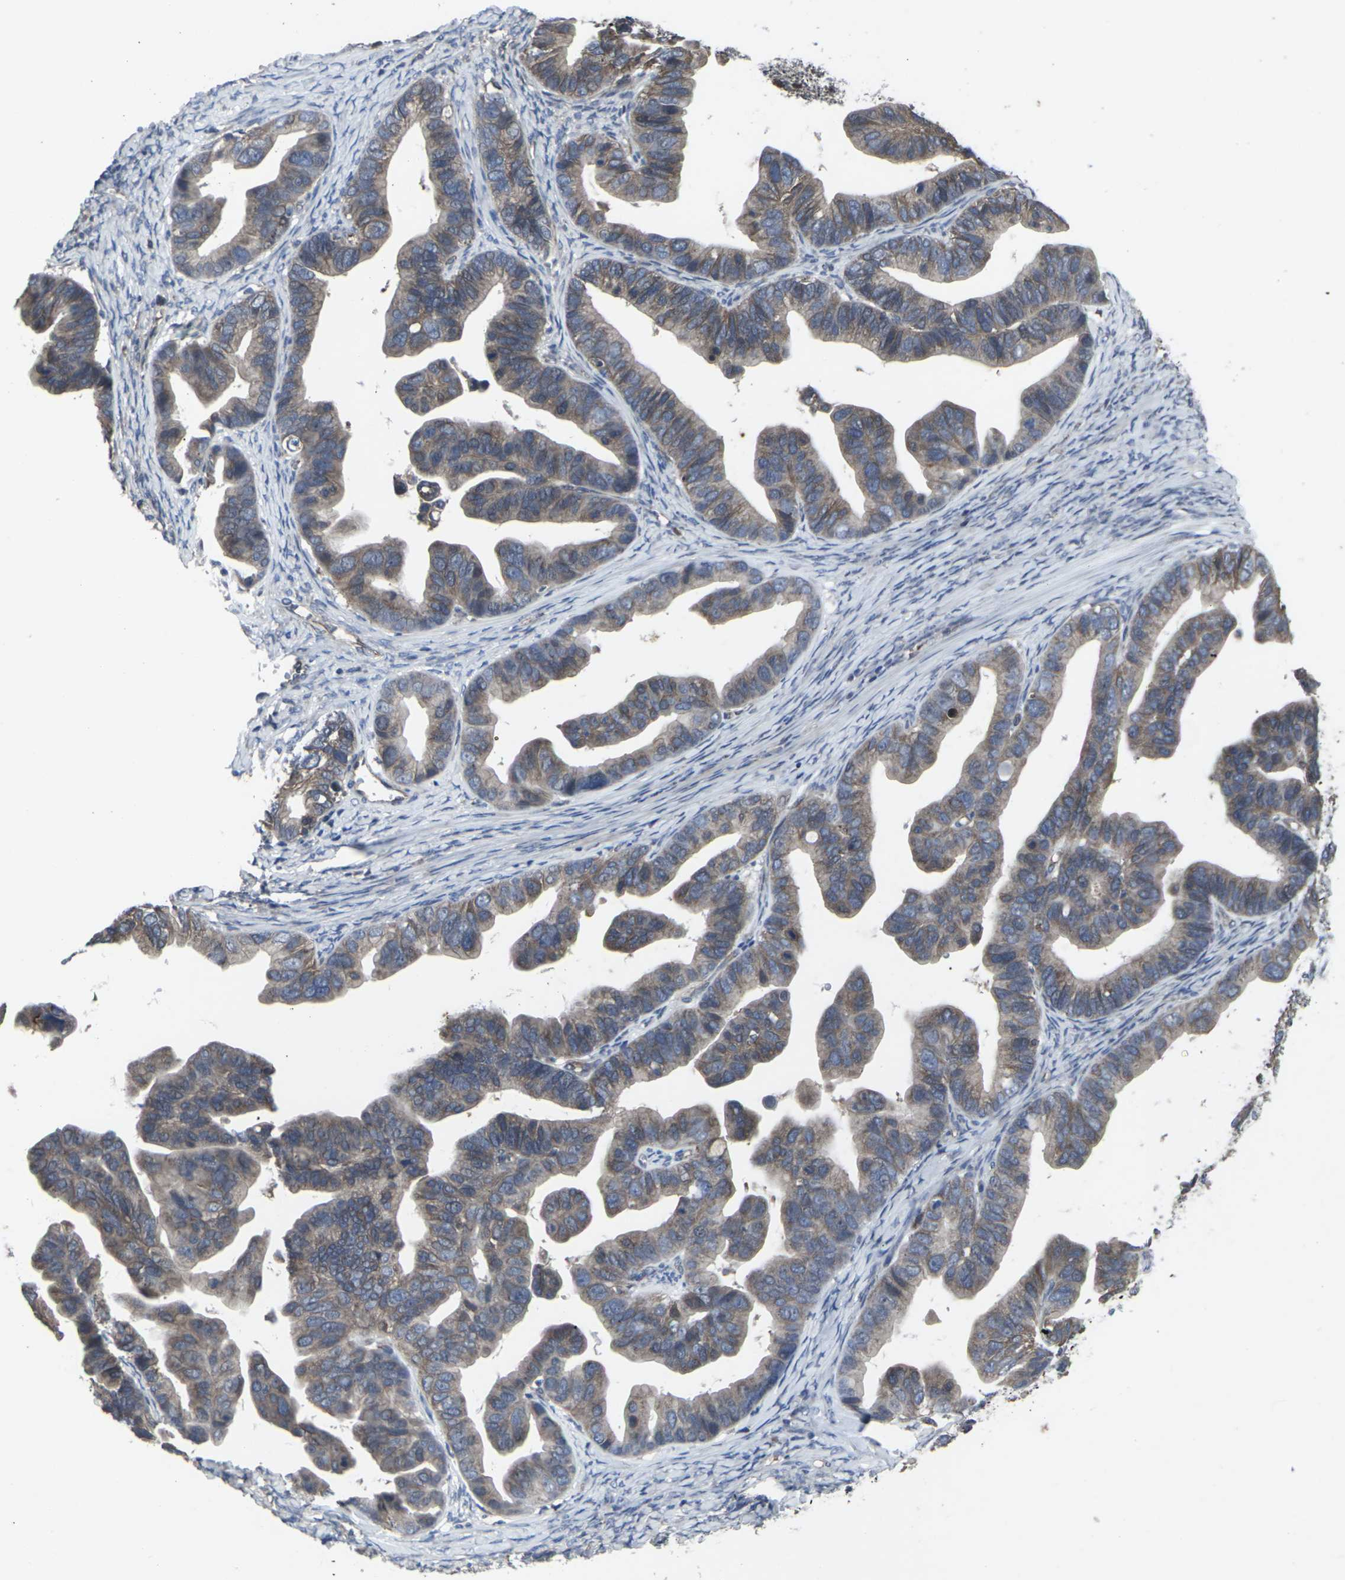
{"staining": {"intensity": "moderate", "quantity": ">75%", "location": "cytoplasmic/membranous"}, "tissue": "ovarian cancer", "cell_type": "Tumor cells", "image_type": "cancer", "snomed": [{"axis": "morphology", "description": "Cystadenocarcinoma, serous, NOS"}, {"axis": "topography", "description": "Ovary"}], "caption": "A medium amount of moderate cytoplasmic/membranous expression is seen in approximately >75% of tumor cells in ovarian cancer tissue. The staining is performed using DAB (3,3'-diaminobenzidine) brown chromogen to label protein expression. The nuclei are counter-stained blue using hematoxylin.", "gene": "MAPKAPK2", "patient": {"sex": "female", "age": 56}}